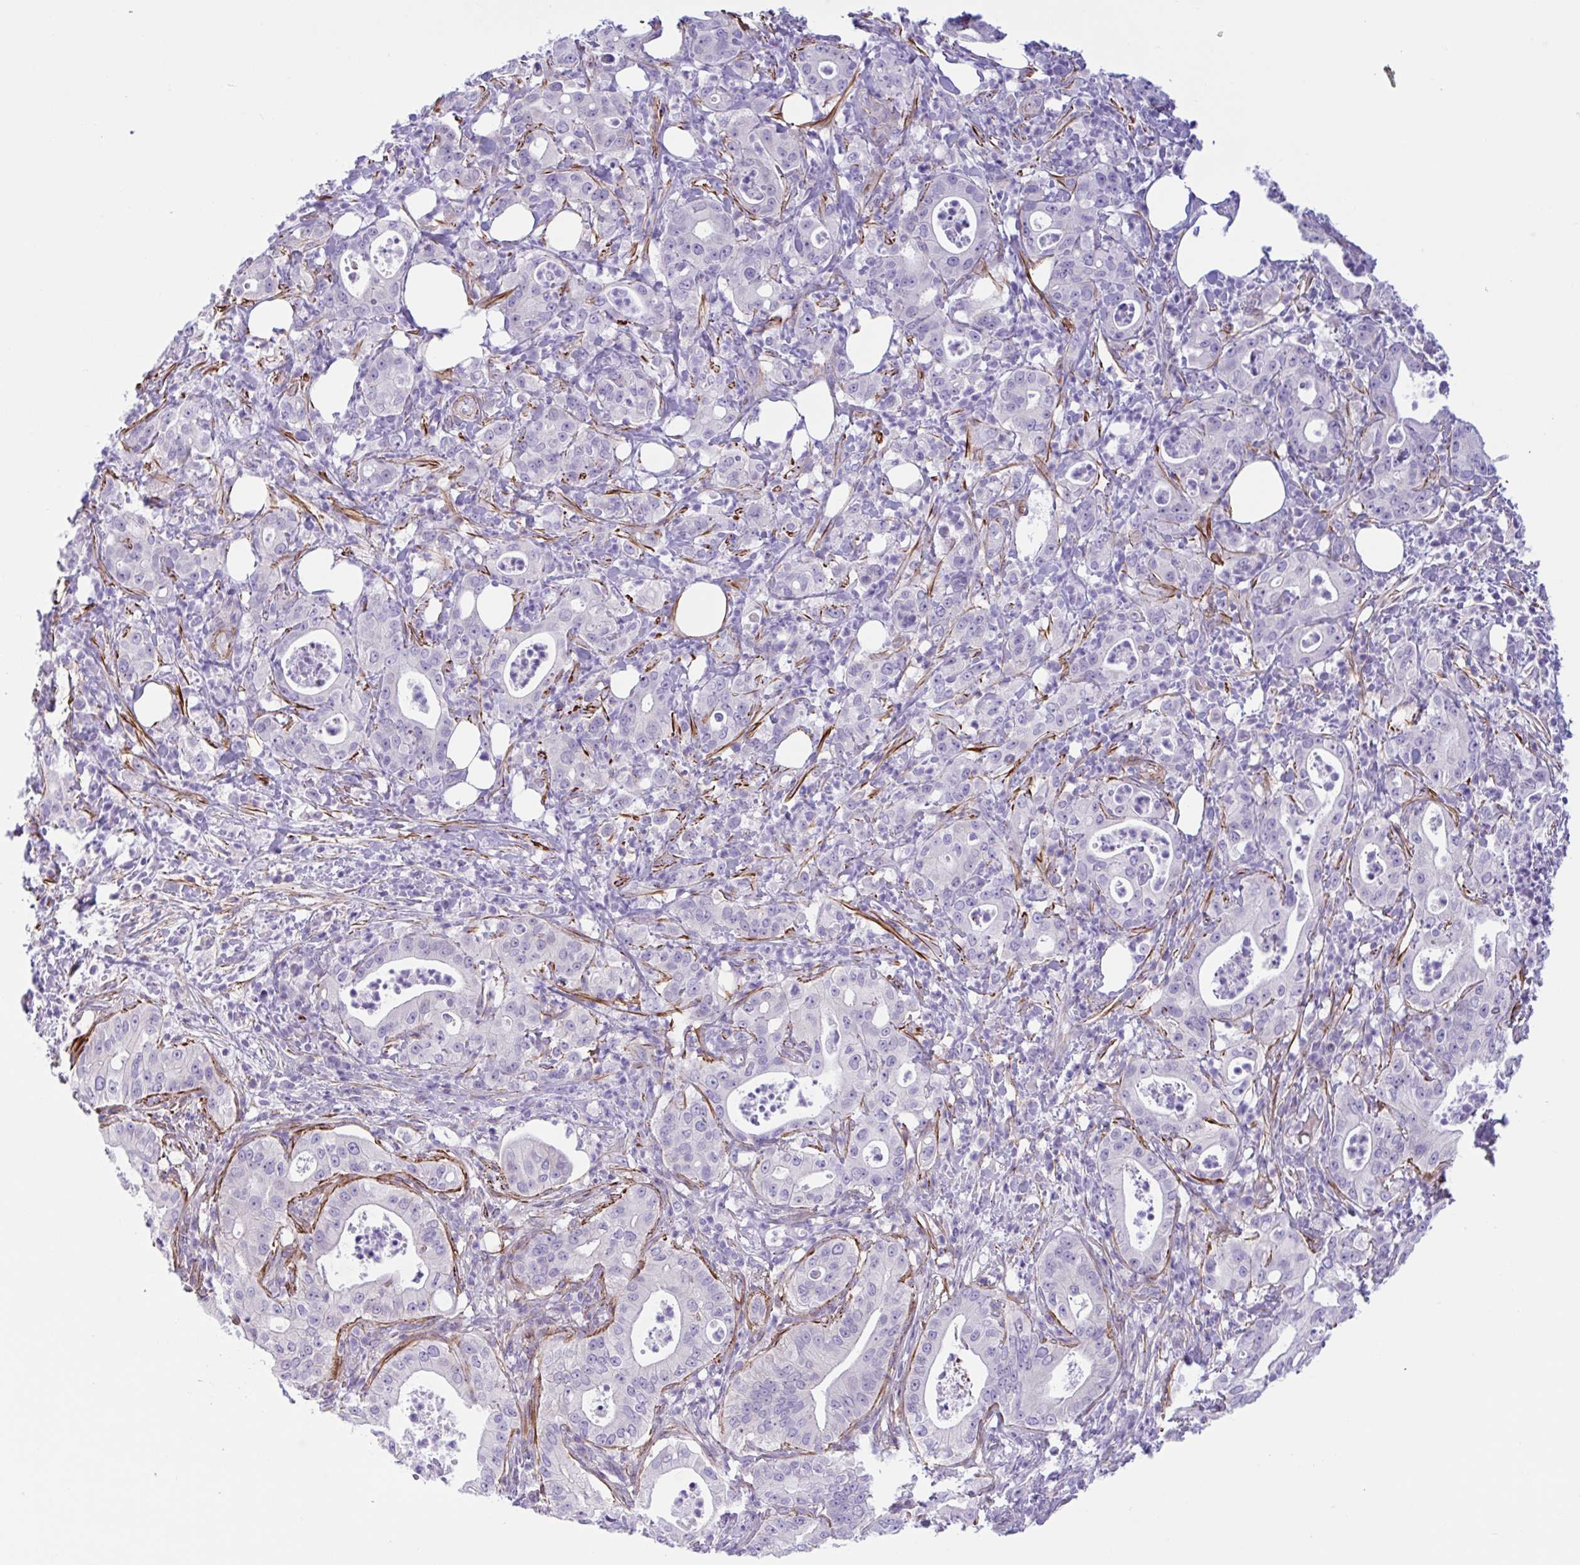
{"staining": {"intensity": "negative", "quantity": "none", "location": "none"}, "tissue": "pancreatic cancer", "cell_type": "Tumor cells", "image_type": "cancer", "snomed": [{"axis": "morphology", "description": "Adenocarcinoma, NOS"}, {"axis": "topography", "description": "Pancreas"}], "caption": "The image reveals no significant positivity in tumor cells of adenocarcinoma (pancreatic). (DAB immunohistochemistry (IHC), high magnification).", "gene": "AHCYL2", "patient": {"sex": "male", "age": 71}}